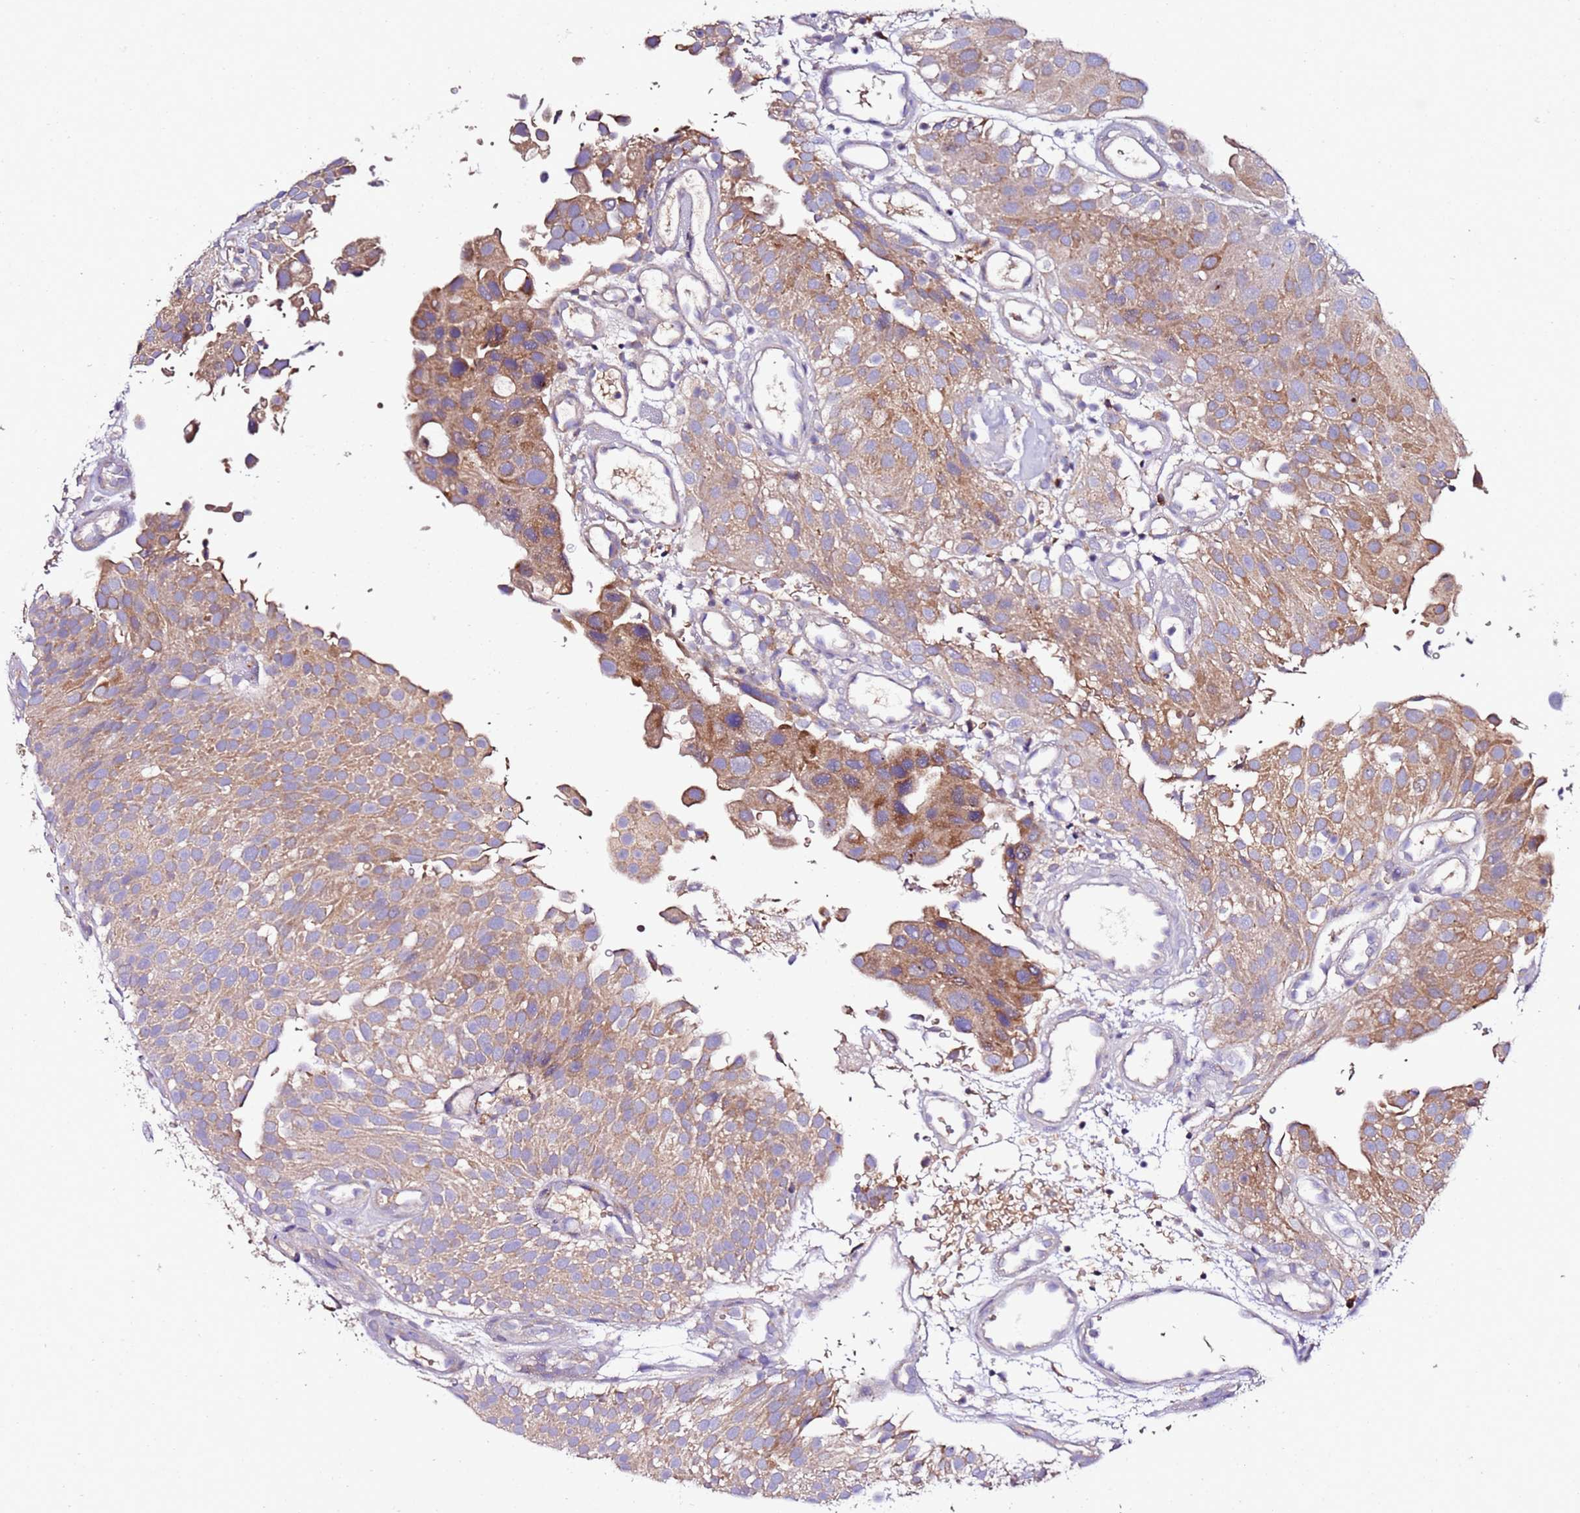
{"staining": {"intensity": "moderate", "quantity": "25%-75%", "location": "cytoplasmic/membranous"}, "tissue": "urothelial cancer", "cell_type": "Tumor cells", "image_type": "cancer", "snomed": [{"axis": "morphology", "description": "Urothelial carcinoma, Low grade"}, {"axis": "topography", "description": "Urinary bladder"}], "caption": "Urothelial cancer tissue displays moderate cytoplasmic/membranous staining in approximately 25%-75% of tumor cells", "gene": "C19orf12", "patient": {"sex": "male", "age": 78}}